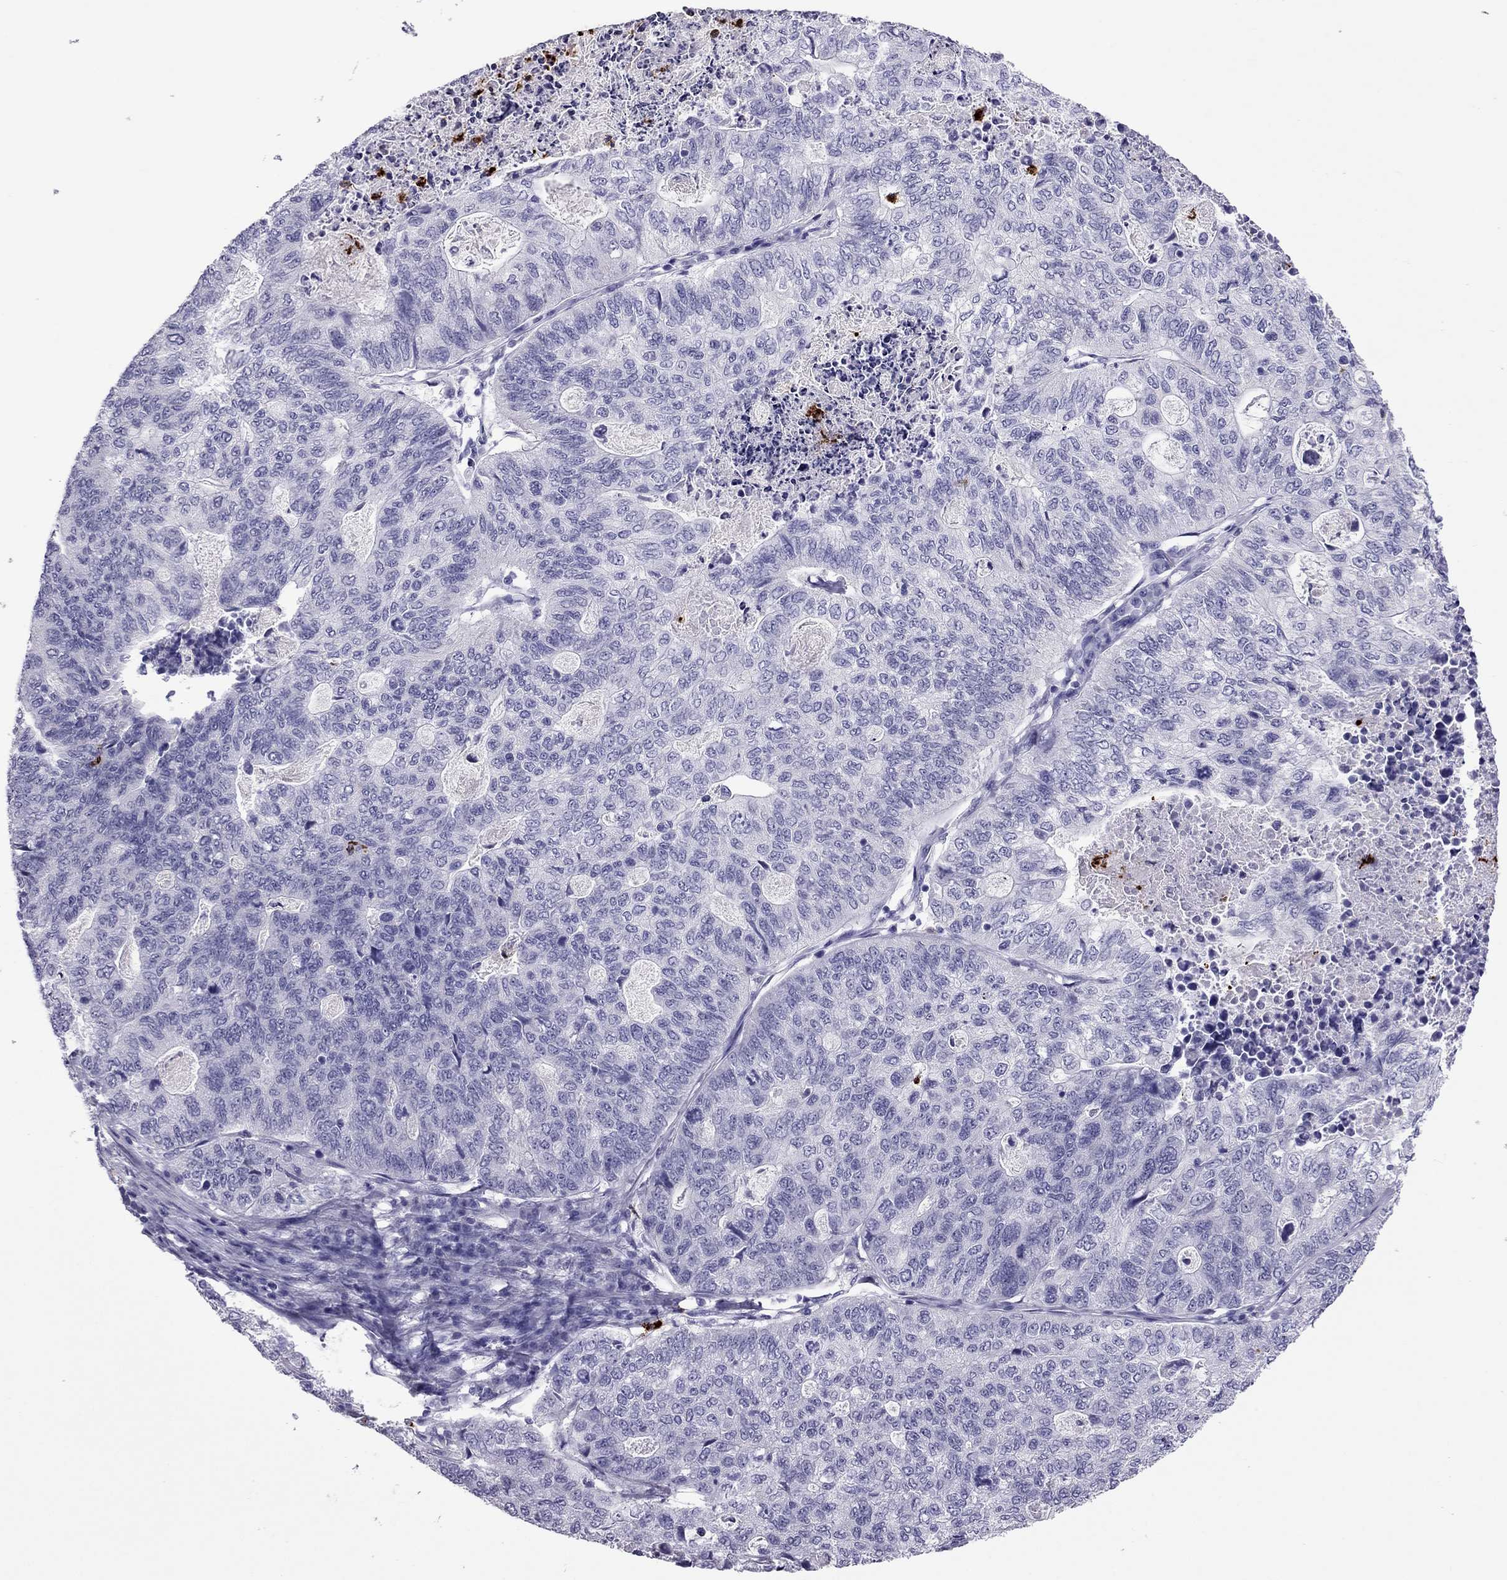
{"staining": {"intensity": "negative", "quantity": "none", "location": "none"}, "tissue": "stomach cancer", "cell_type": "Tumor cells", "image_type": "cancer", "snomed": [{"axis": "morphology", "description": "Adenocarcinoma, NOS"}, {"axis": "topography", "description": "Stomach, upper"}], "caption": "Photomicrograph shows no protein staining in tumor cells of stomach adenocarcinoma tissue.", "gene": "CCL27", "patient": {"sex": "female", "age": 67}}